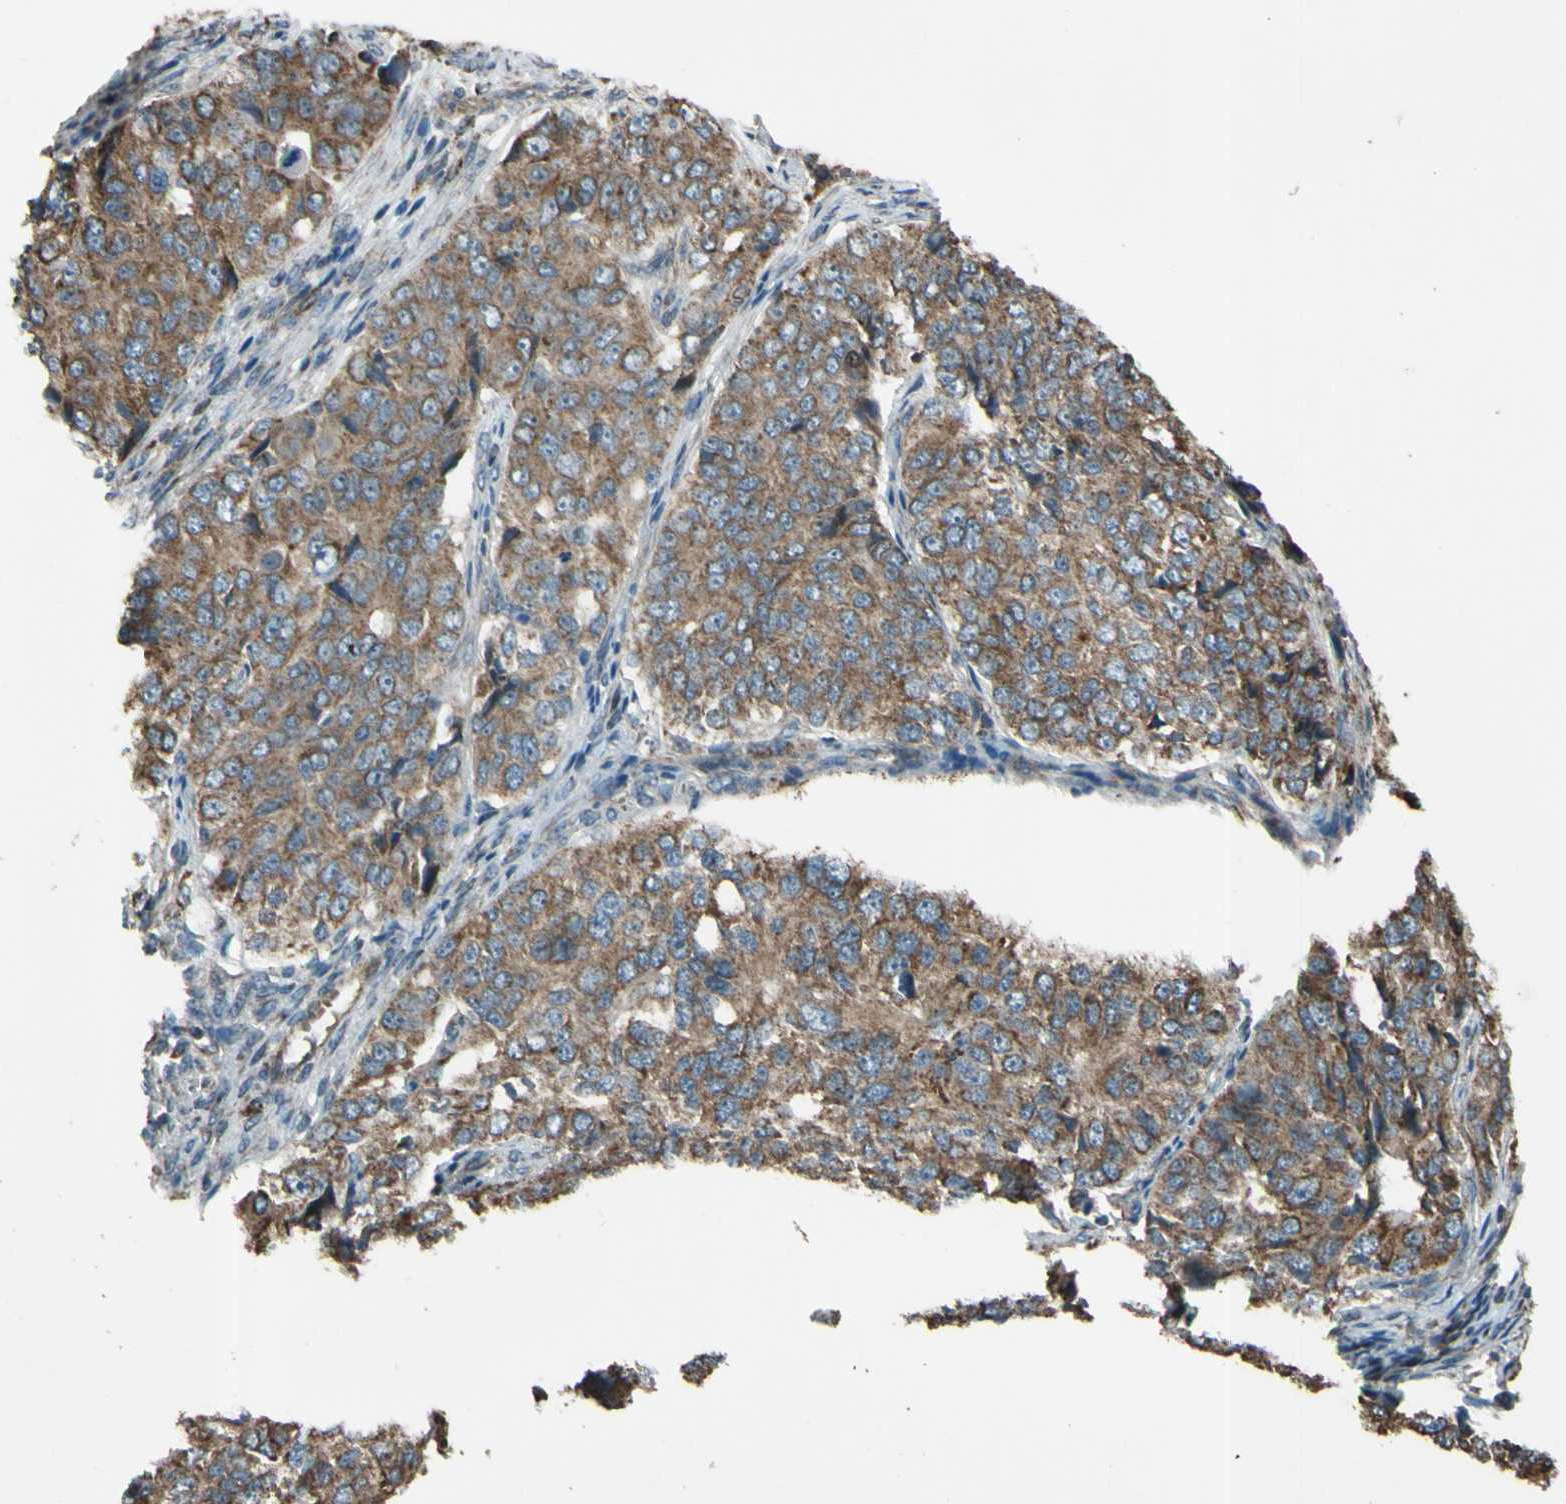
{"staining": {"intensity": "moderate", "quantity": ">75%", "location": "cytoplasmic/membranous"}, "tissue": "ovarian cancer", "cell_type": "Tumor cells", "image_type": "cancer", "snomed": [{"axis": "morphology", "description": "Carcinoma, endometroid"}, {"axis": "topography", "description": "Ovary"}], "caption": "Protein staining of endometroid carcinoma (ovarian) tissue shows moderate cytoplasmic/membranous staining in about >75% of tumor cells.", "gene": "ACOT8", "patient": {"sex": "female", "age": 51}}